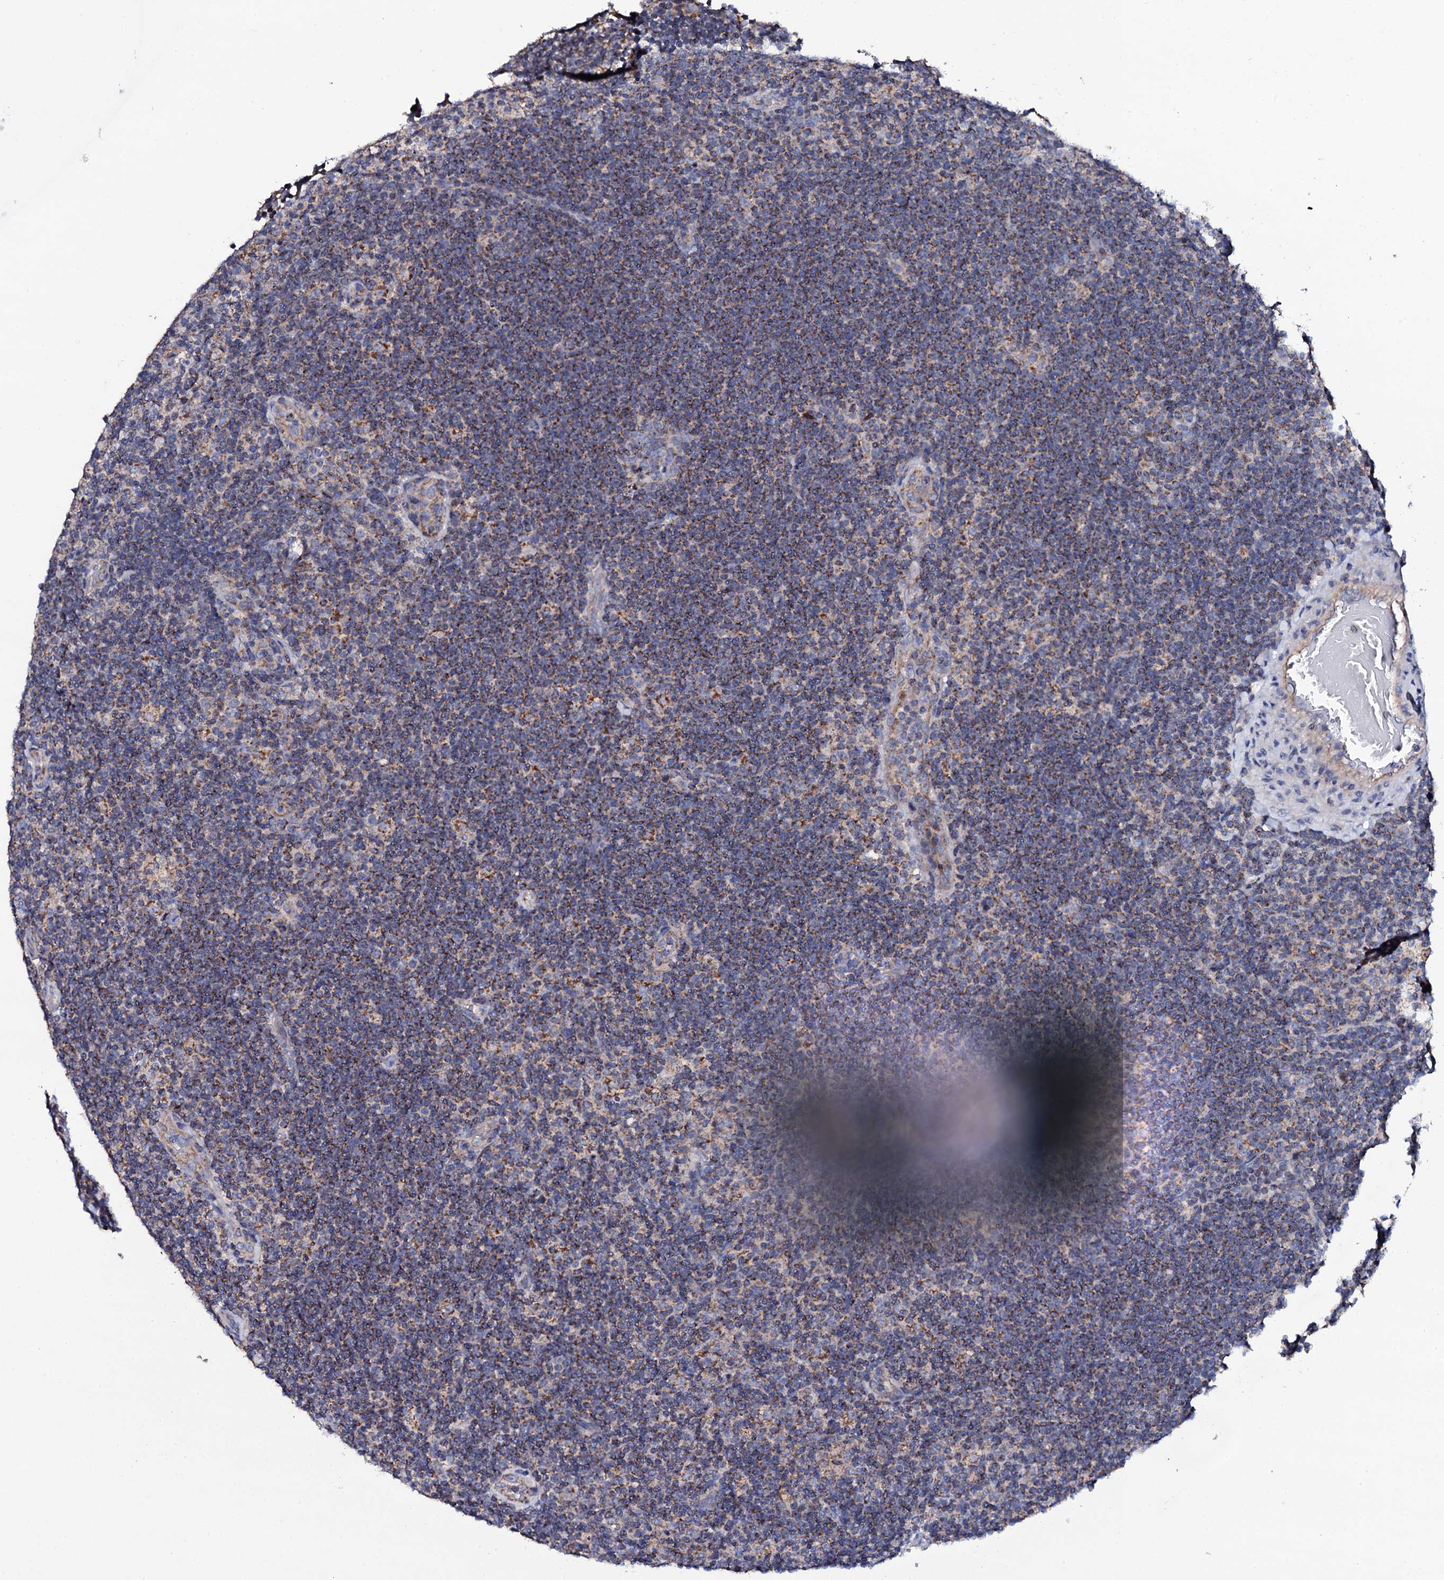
{"staining": {"intensity": "moderate", "quantity": "25%-75%", "location": "cytoplasmic/membranous"}, "tissue": "lymphoma", "cell_type": "Tumor cells", "image_type": "cancer", "snomed": [{"axis": "morphology", "description": "Hodgkin's disease, NOS"}, {"axis": "topography", "description": "Lymph node"}], "caption": "Brown immunohistochemical staining in human lymphoma demonstrates moderate cytoplasmic/membranous positivity in approximately 25%-75% of tumor cells.", "gene": "TCAF2", "patient": {"sex": "female", "age": 57}}